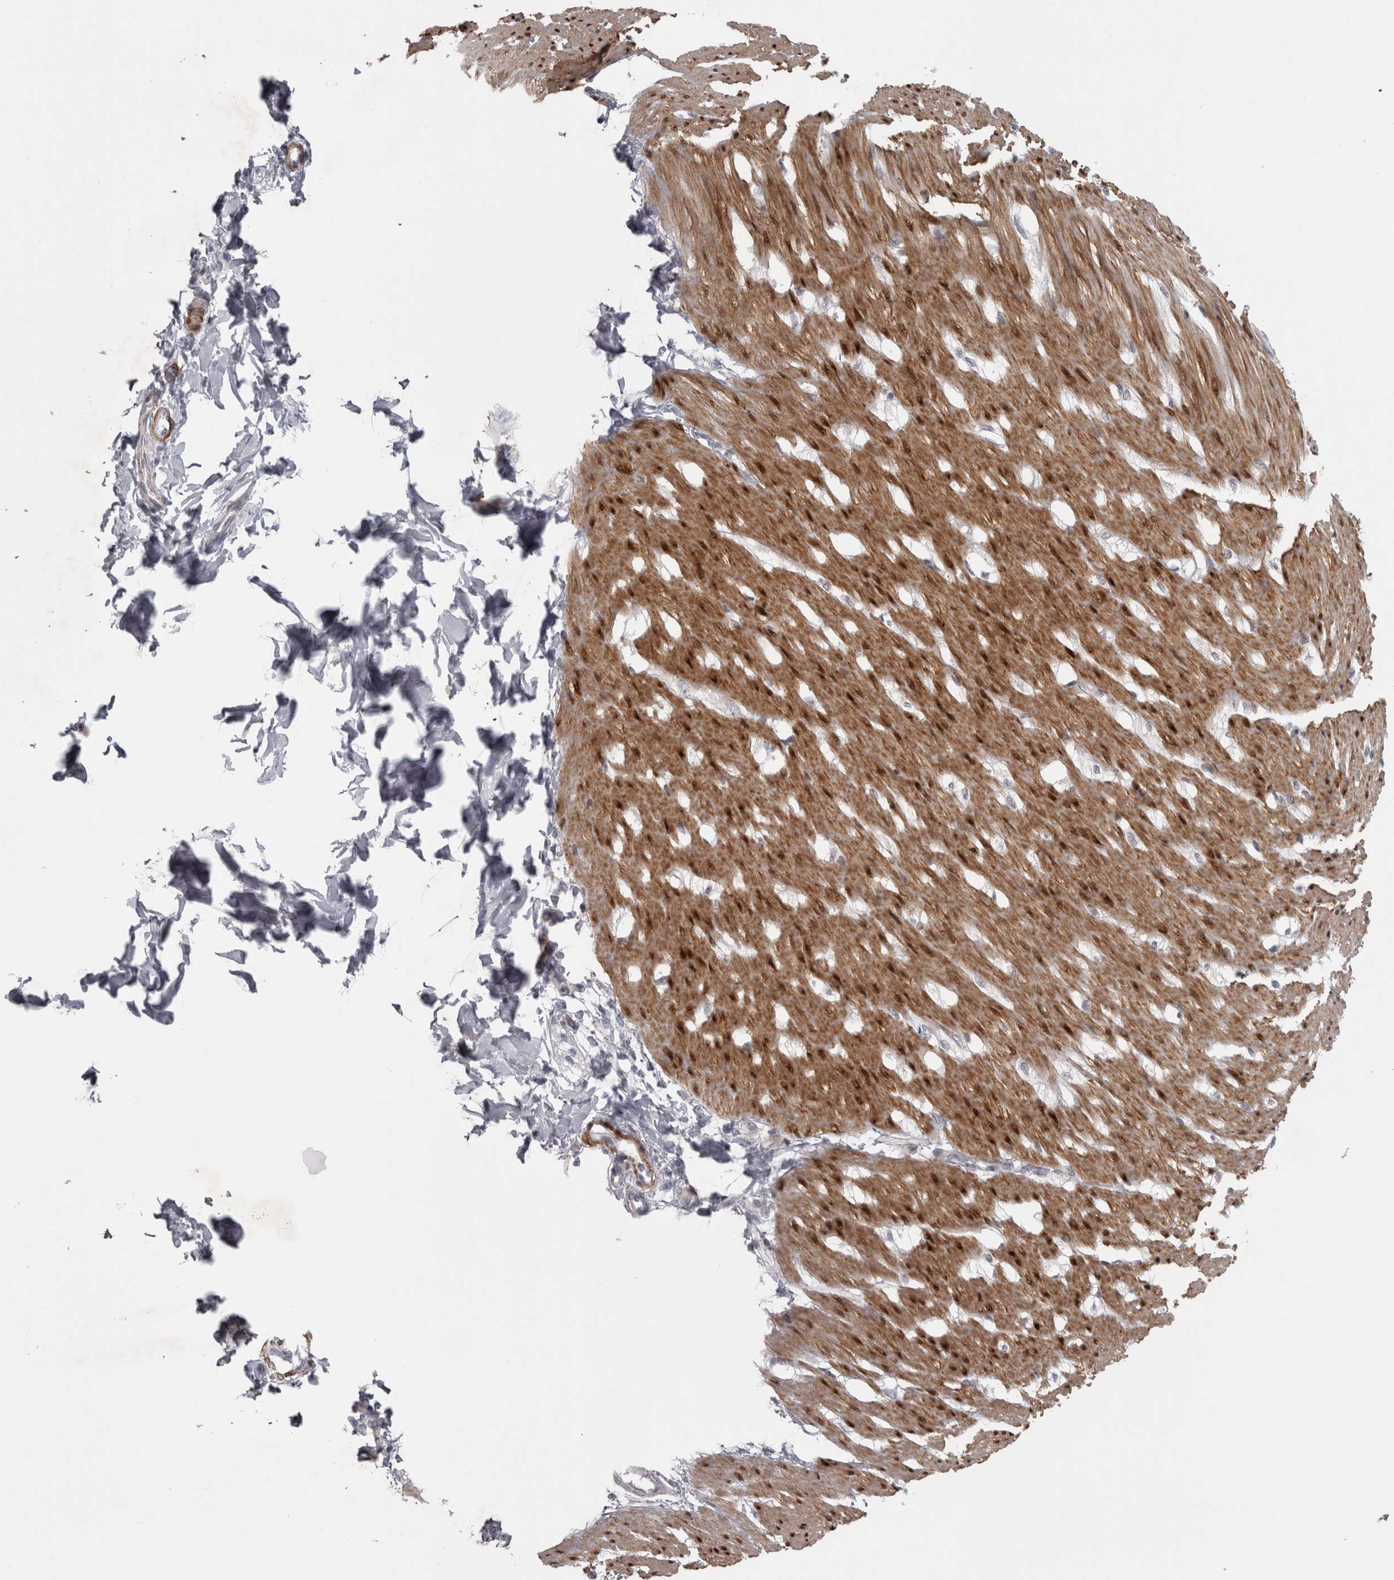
{"staining": {"intensity": "strong", "quantity": ">75%", "location": "cytoplasmic/membranous,nuclear"}, "tissue": "smooth muscle", "cell_type": "Smooth muscle cells", "image_type": "normal", "snomed": [{"axis": "morphology", "description": "Normal tissue, NOS"}, {"axis": "morphology", "description": "Adenocarcinoma, NOS"}, {"axis": "topography", "description": "Smooth muscle"}, {"axis": "topography", "description": "Colon"}], "caption": "A brown stain labels strong cytoplasmic/membranous,nuclear expression of a protein in smooth muscle cells of normal human smooth muscle. Using DAB (brown) and hematoxylin (blue) stains, captured at high magnification using brightfield microscopy.", "gene": "PPP1R12B", "patient": {"sex": "male", "age": 14}}